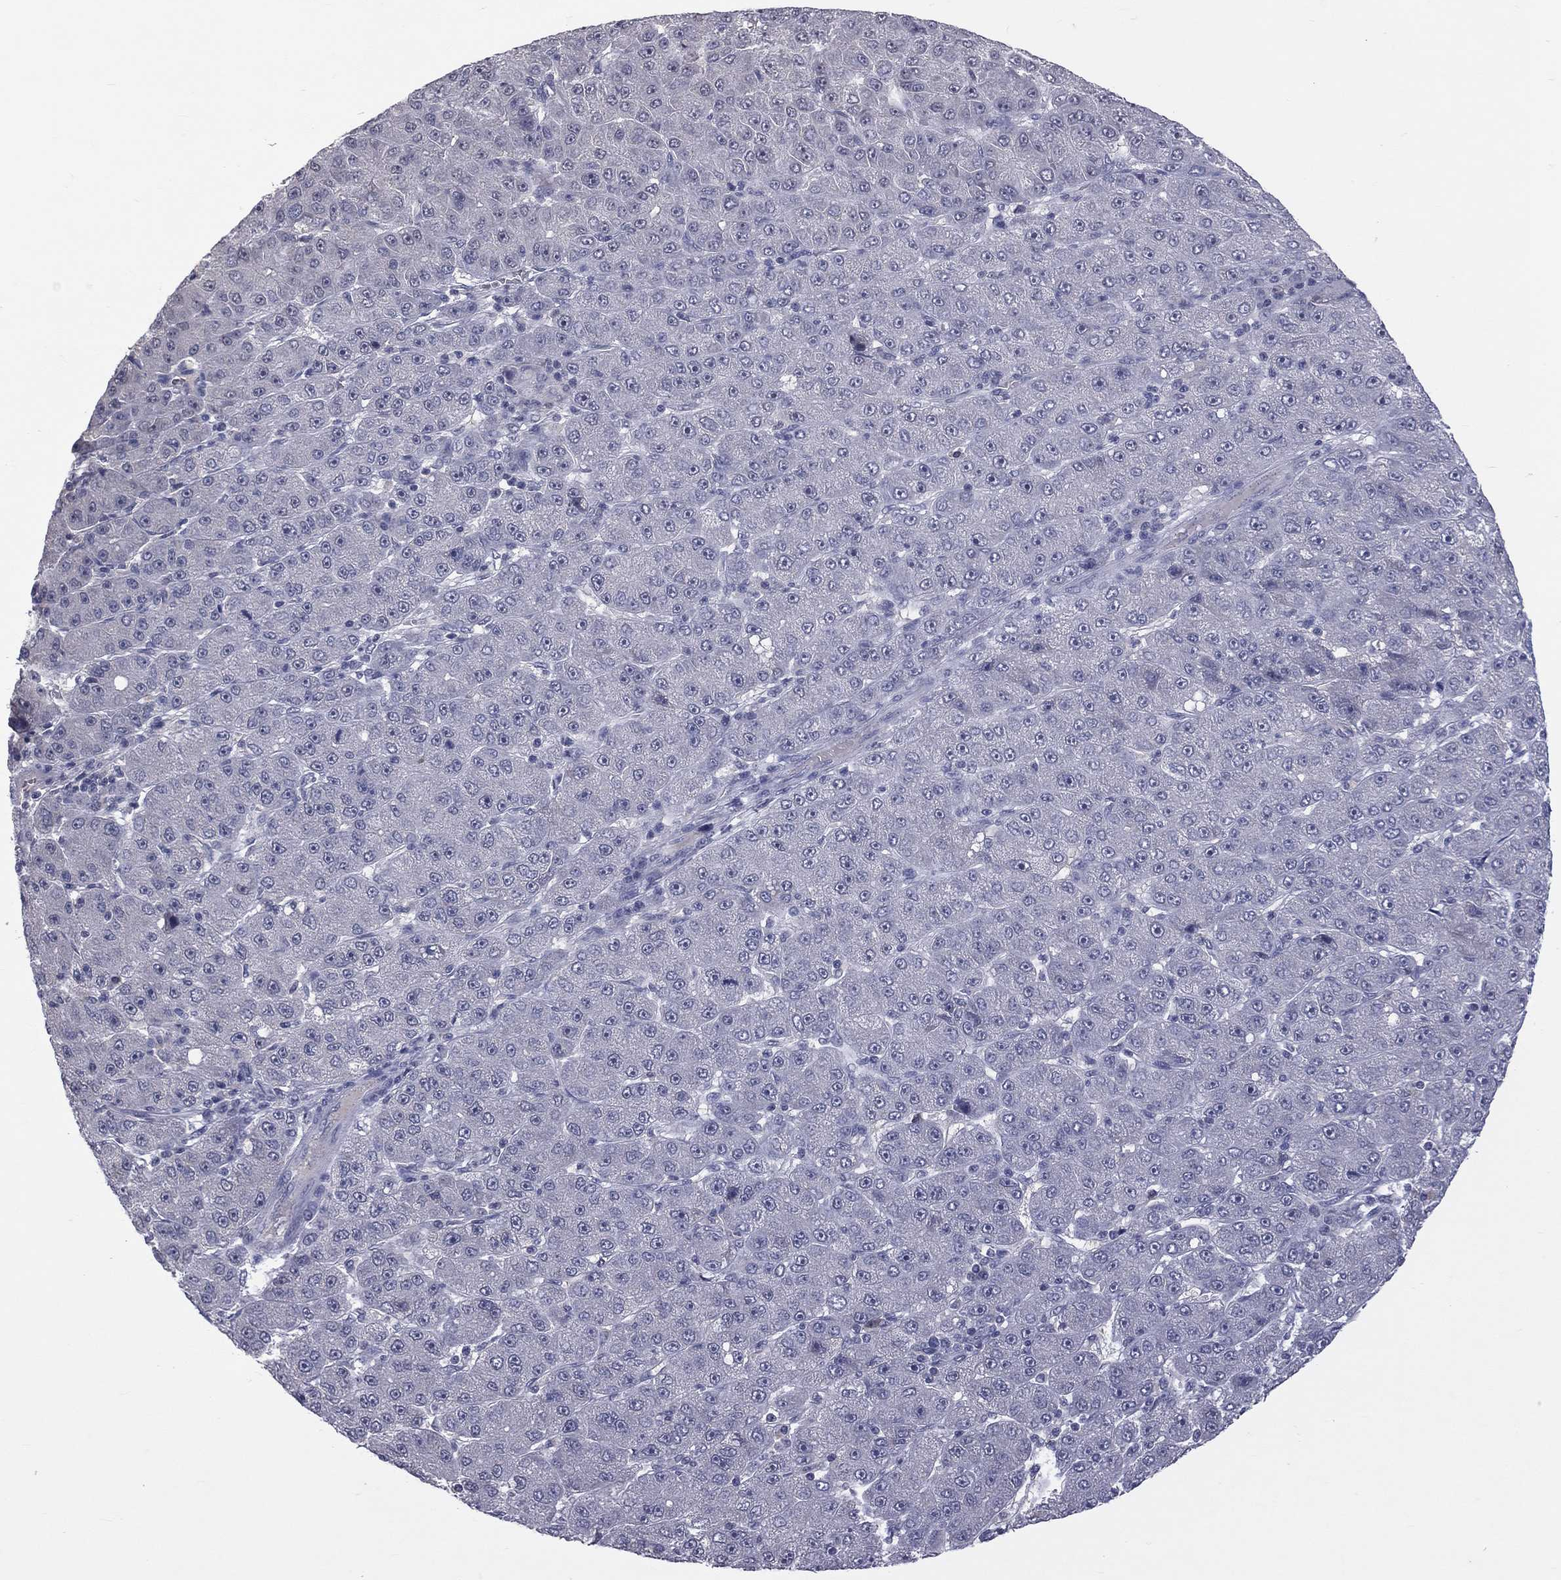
{"staining": {"intensity": "negative", "quantity": "none", "location": "none"}, "tissue": "liver cancer", "cell_type": "Tumor cells", "image_type": "cancer", "snomed": [{"axis": "morphology", "description": "Carcinoma, Hepatocellular, NOS"}, {"axis": "topography", "description": "Liver"}], "caption": "Tumor cells show no significant protein staining in hepatocellular carcinoma (liver).", "gene": "DSG4", "patient": {"sex": "male", "age": 67}}